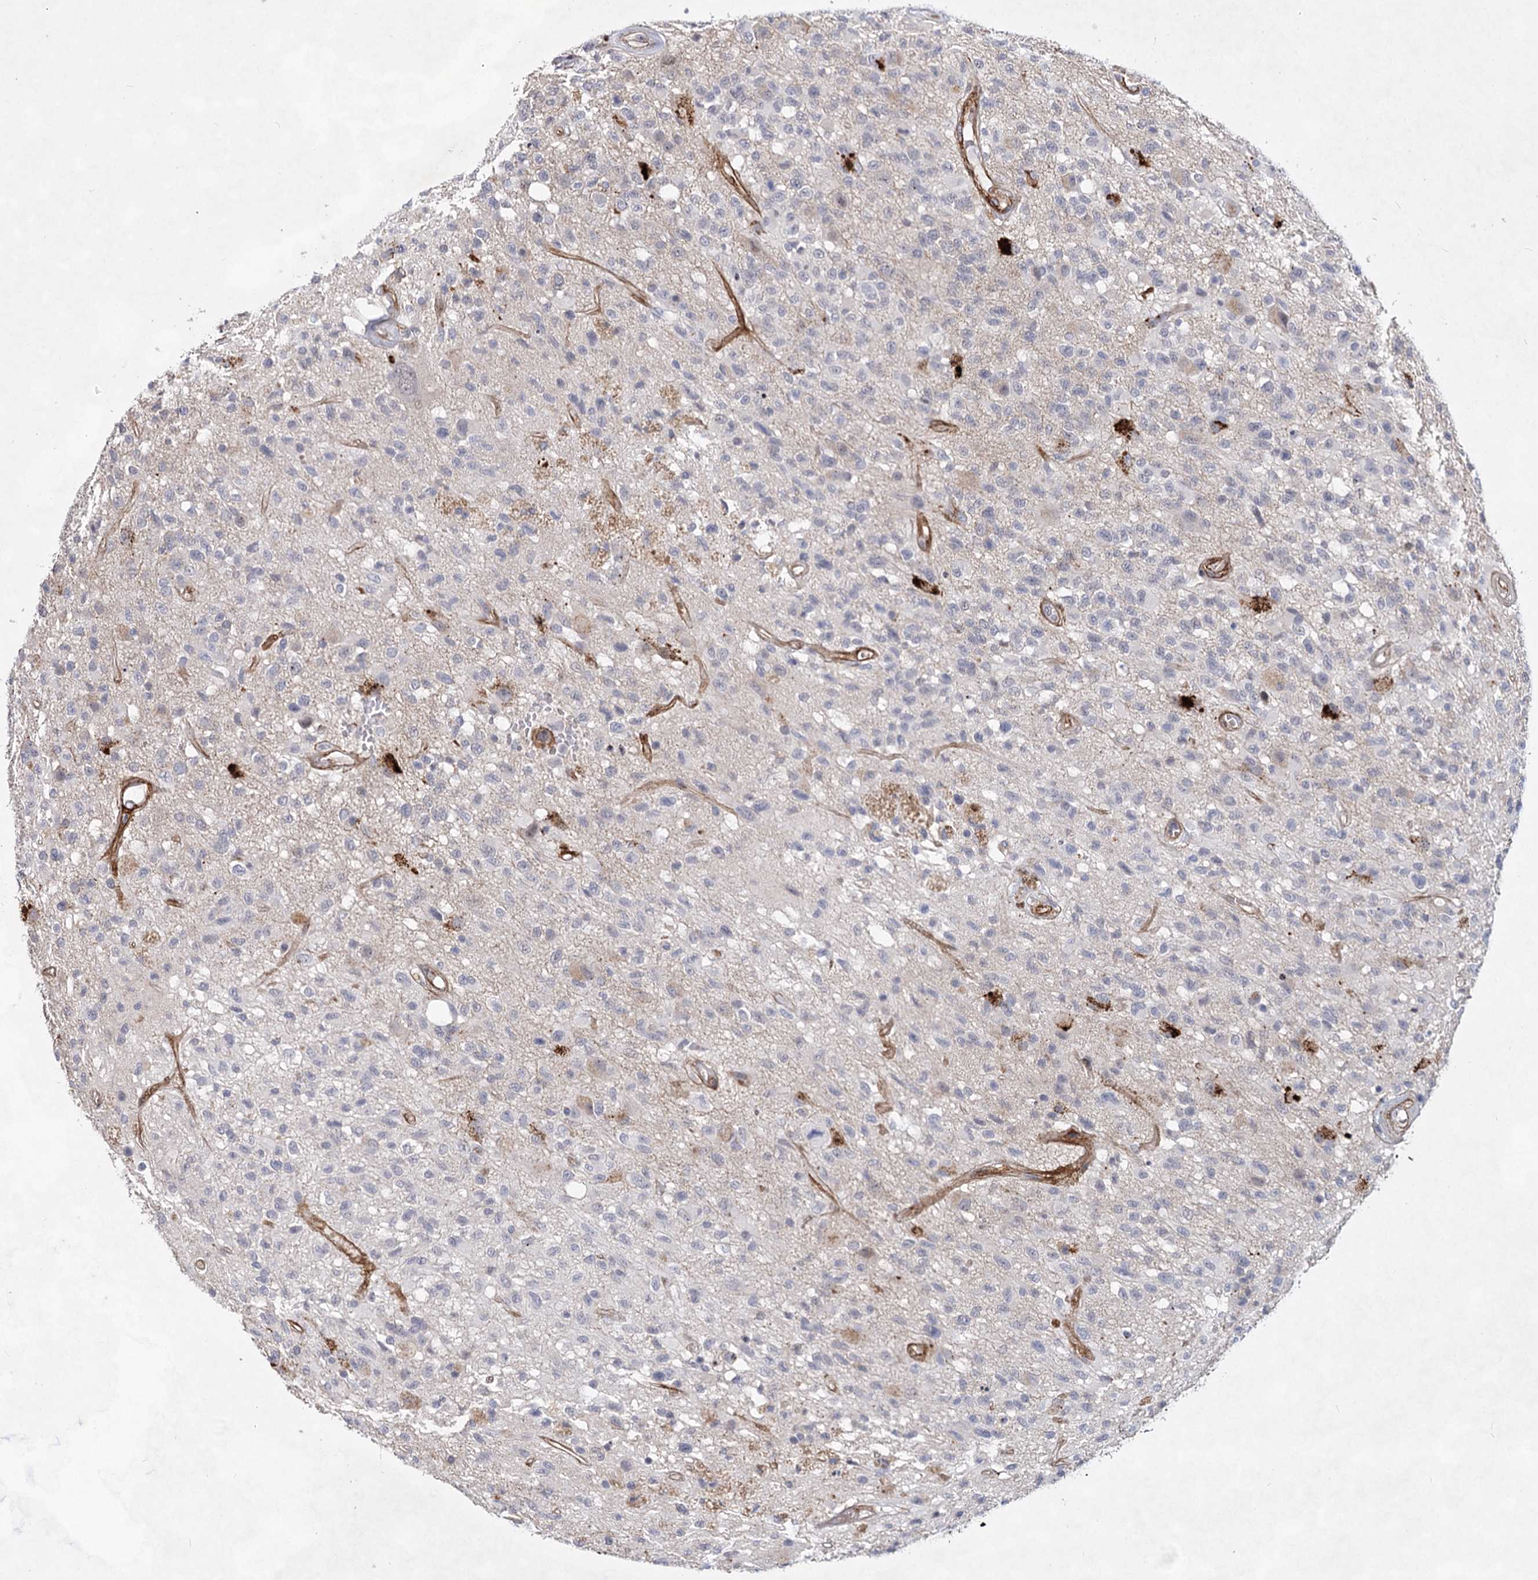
{"staining": {"intensity": "negative", "quantity": "none", "location": "none"}, "tissue": "glioma", "cell_type": "Tumor cells", "image_type": "cancer", "snomed": [{"axis": "morphology", "description": "Glioma, malignant, High grade"}, {"axis": "morphology", "description": "Glioblastoma, NOS"}, {"axis": "topography", "description": "Brain"}], "caption": "High magnification brightfield microscopy of high-grade glioma (malignant) stained with DAB (3,3'-diaminobenzidine) (brown) and counterstained with hematoxylin (blue): tumor cells show no significant expression.", "gene": "ATL2", "patient": {"sex": "male", "age": 60}}